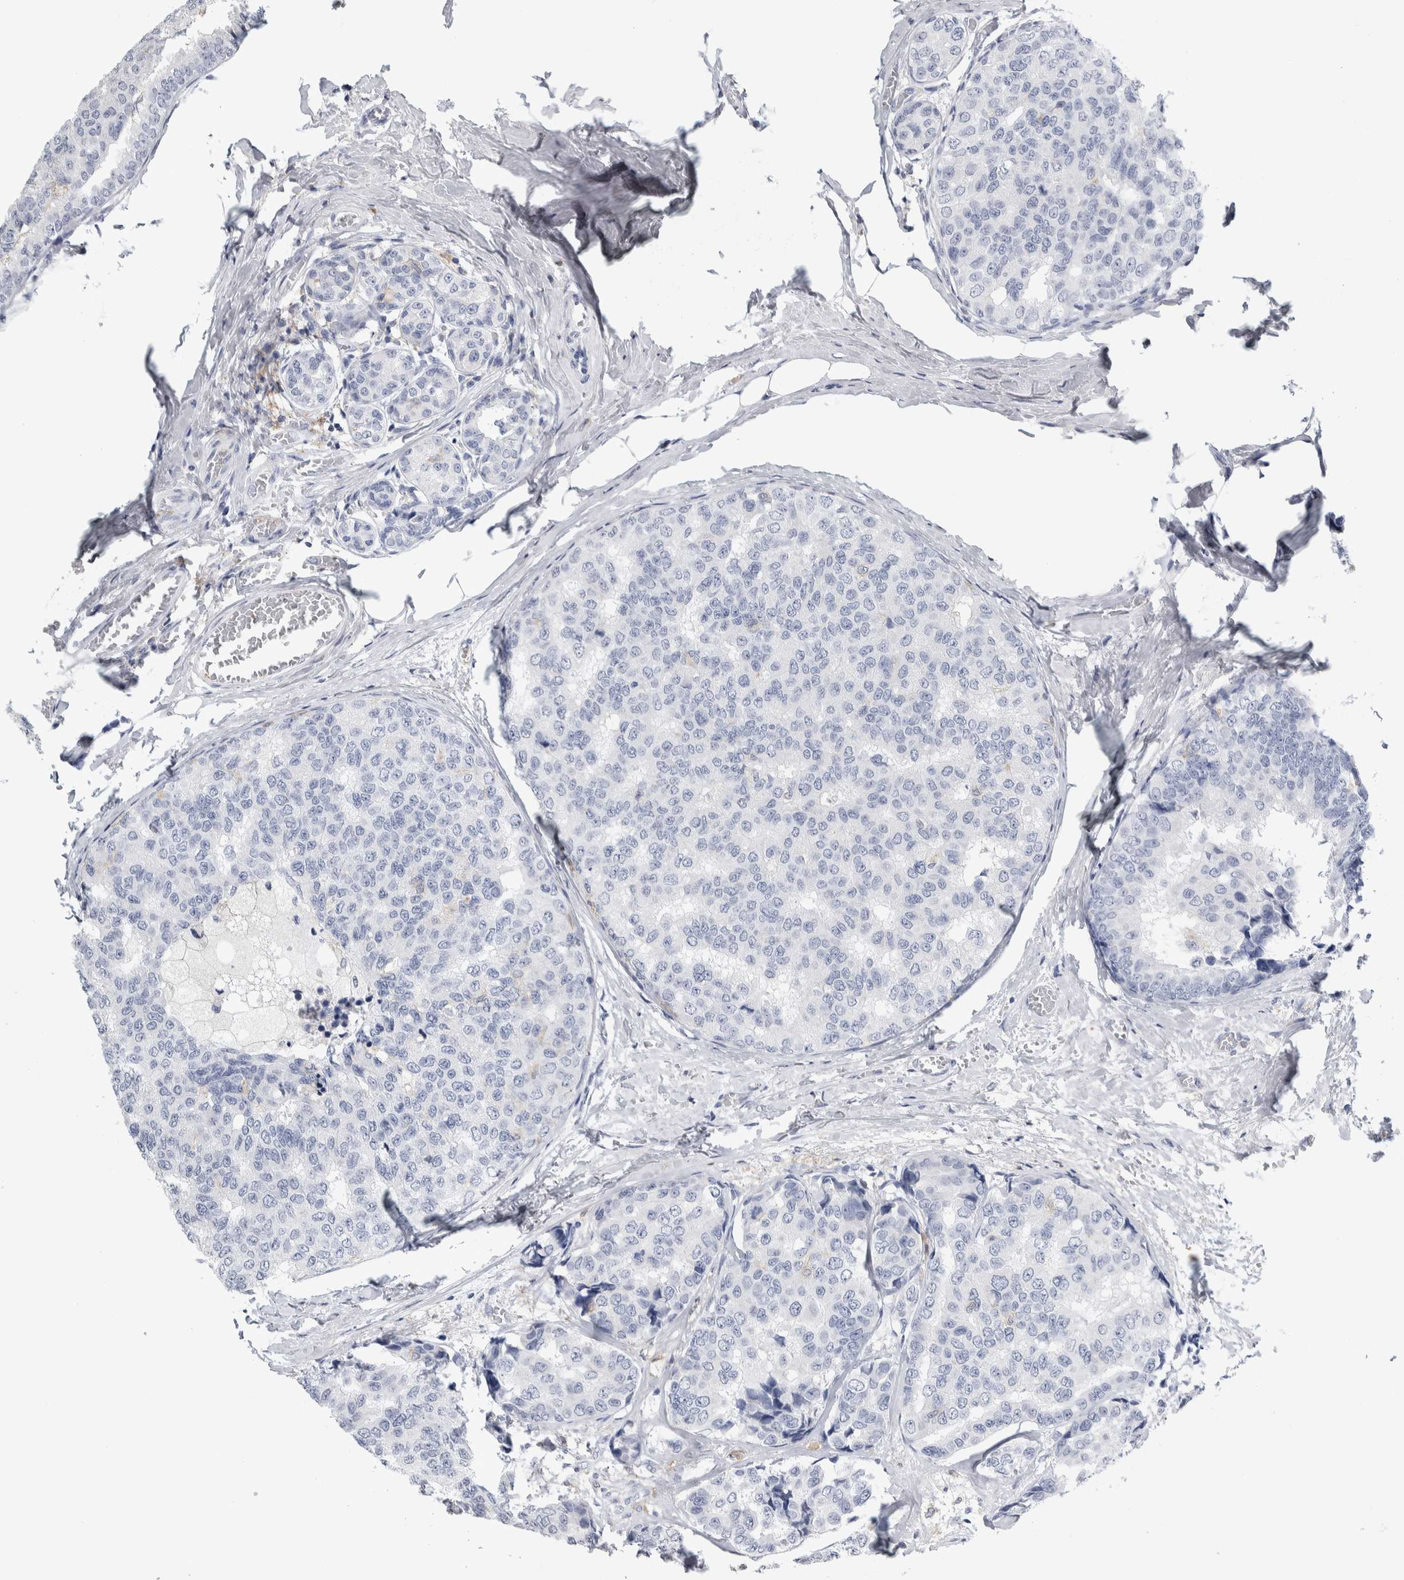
{"staining": {"intensity": "negative", "quantity": "none", "location": "none"}, "tissue": "breast cancer", "cell_type": "Tumor cells", "image_type": "cancer", "snomed": [{"axis": "morphology", "description": "Normal tissue, NOS"}, {"axis": "morphology", "description": "Duct carcinoma"}, {"axis": "topography", "description": "Breast"}], "caption": "High magnification brightfield microscopy of intraductal carcinoma (breast) stained with DAB (brown) and counterstained with hematoxylin (blue): tumor cells show no significant positivity. The staining was performed using DAB (3,3'-diaminobenzidine) to visualize the protein expression in brown, while the nuclei were stained in blue with hematoxylin (Magnification: 20x).", "gene": "SKAP2", "patient": {"sex": "female", "age": 43}}